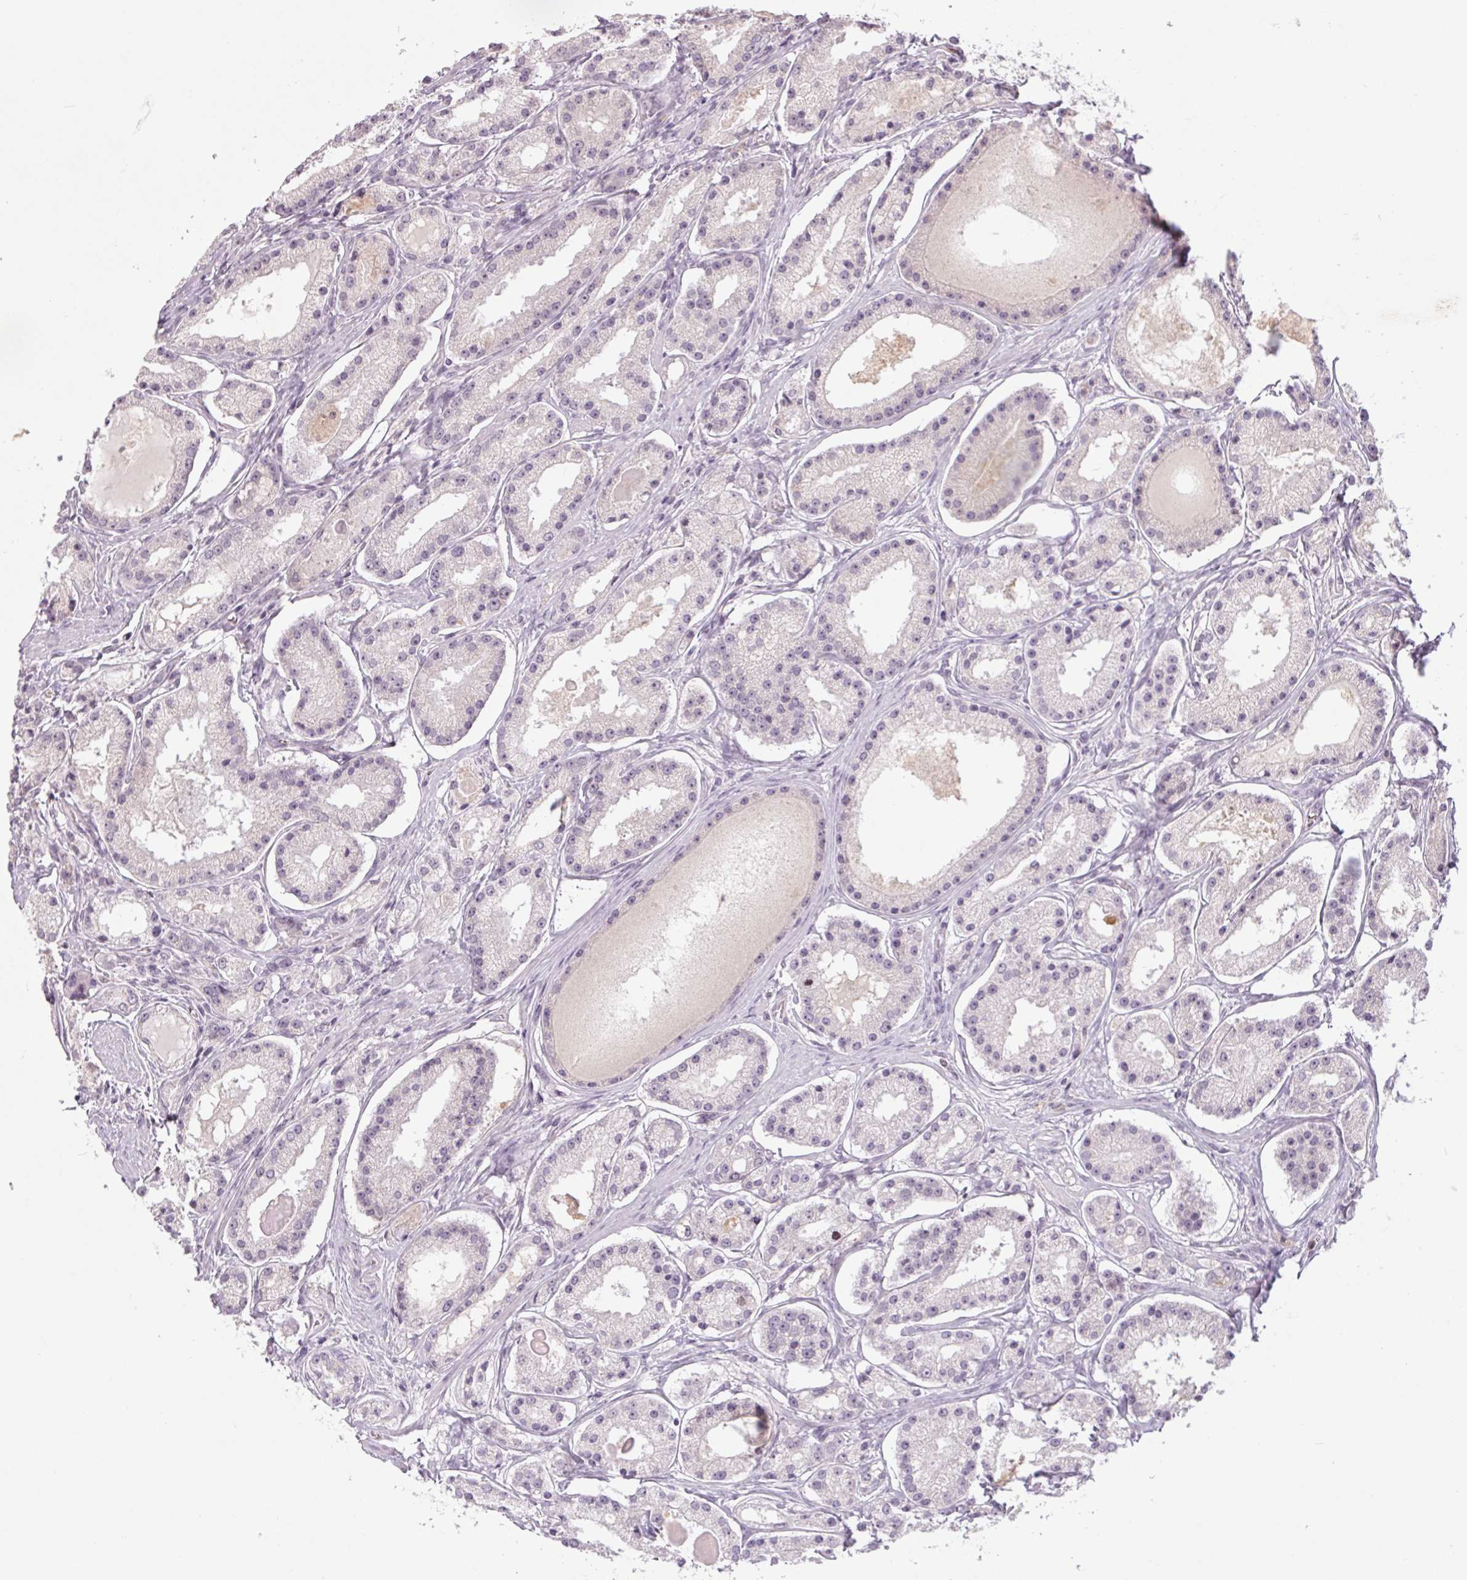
{"staining": {"intensity": "negative", "quantity": "none", "location": "none"}, "tissue": "prostate cancer", "cell_type": "Tumor cells", "image_type": "cancer", "snomed": [{"axis": "morphology", "description": "Adenocarcinoma, Low grade"}, {"axis": "topography", "description": "Prostate"}], "caption": "This is a micrograph of IHC staining of prostate cancer (low-grade adenocarcinoma), which shows no positivity in tumor cells.", "gene": "SMIM6", "patient": {"sex": "male", "age": 57}}